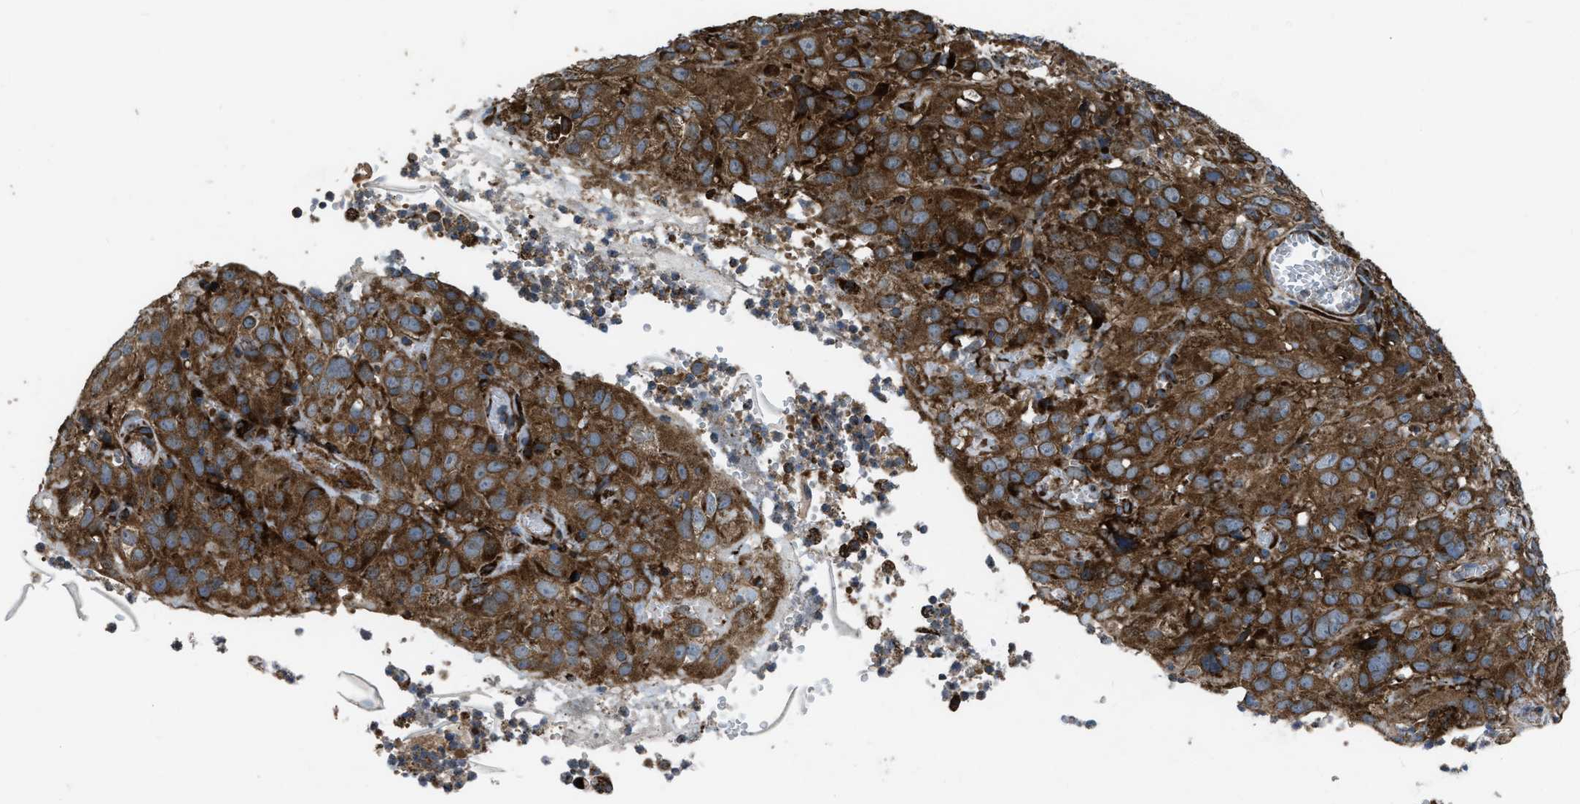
{"staining": {"intensity": "strong", "quantity": ">75%", "location": "cytoplasmic/membranous"}, "tissue": "cervical cancer", "cell_type": "Tumor cells", "image_type": "cancer", "snomed": [{"axis": "morphology", "description": "Squamous cell carcinoma, NOS"}, {"axis": "topography", "description": "Cervix"}], "caption": "Brown immunohistochemical staining in cervical cancer displays strong cytoplasmic/membranous staining in about >75% of tumor cells.", "gene": "PER3", "patient": {"sex": "female", "age": 32}}